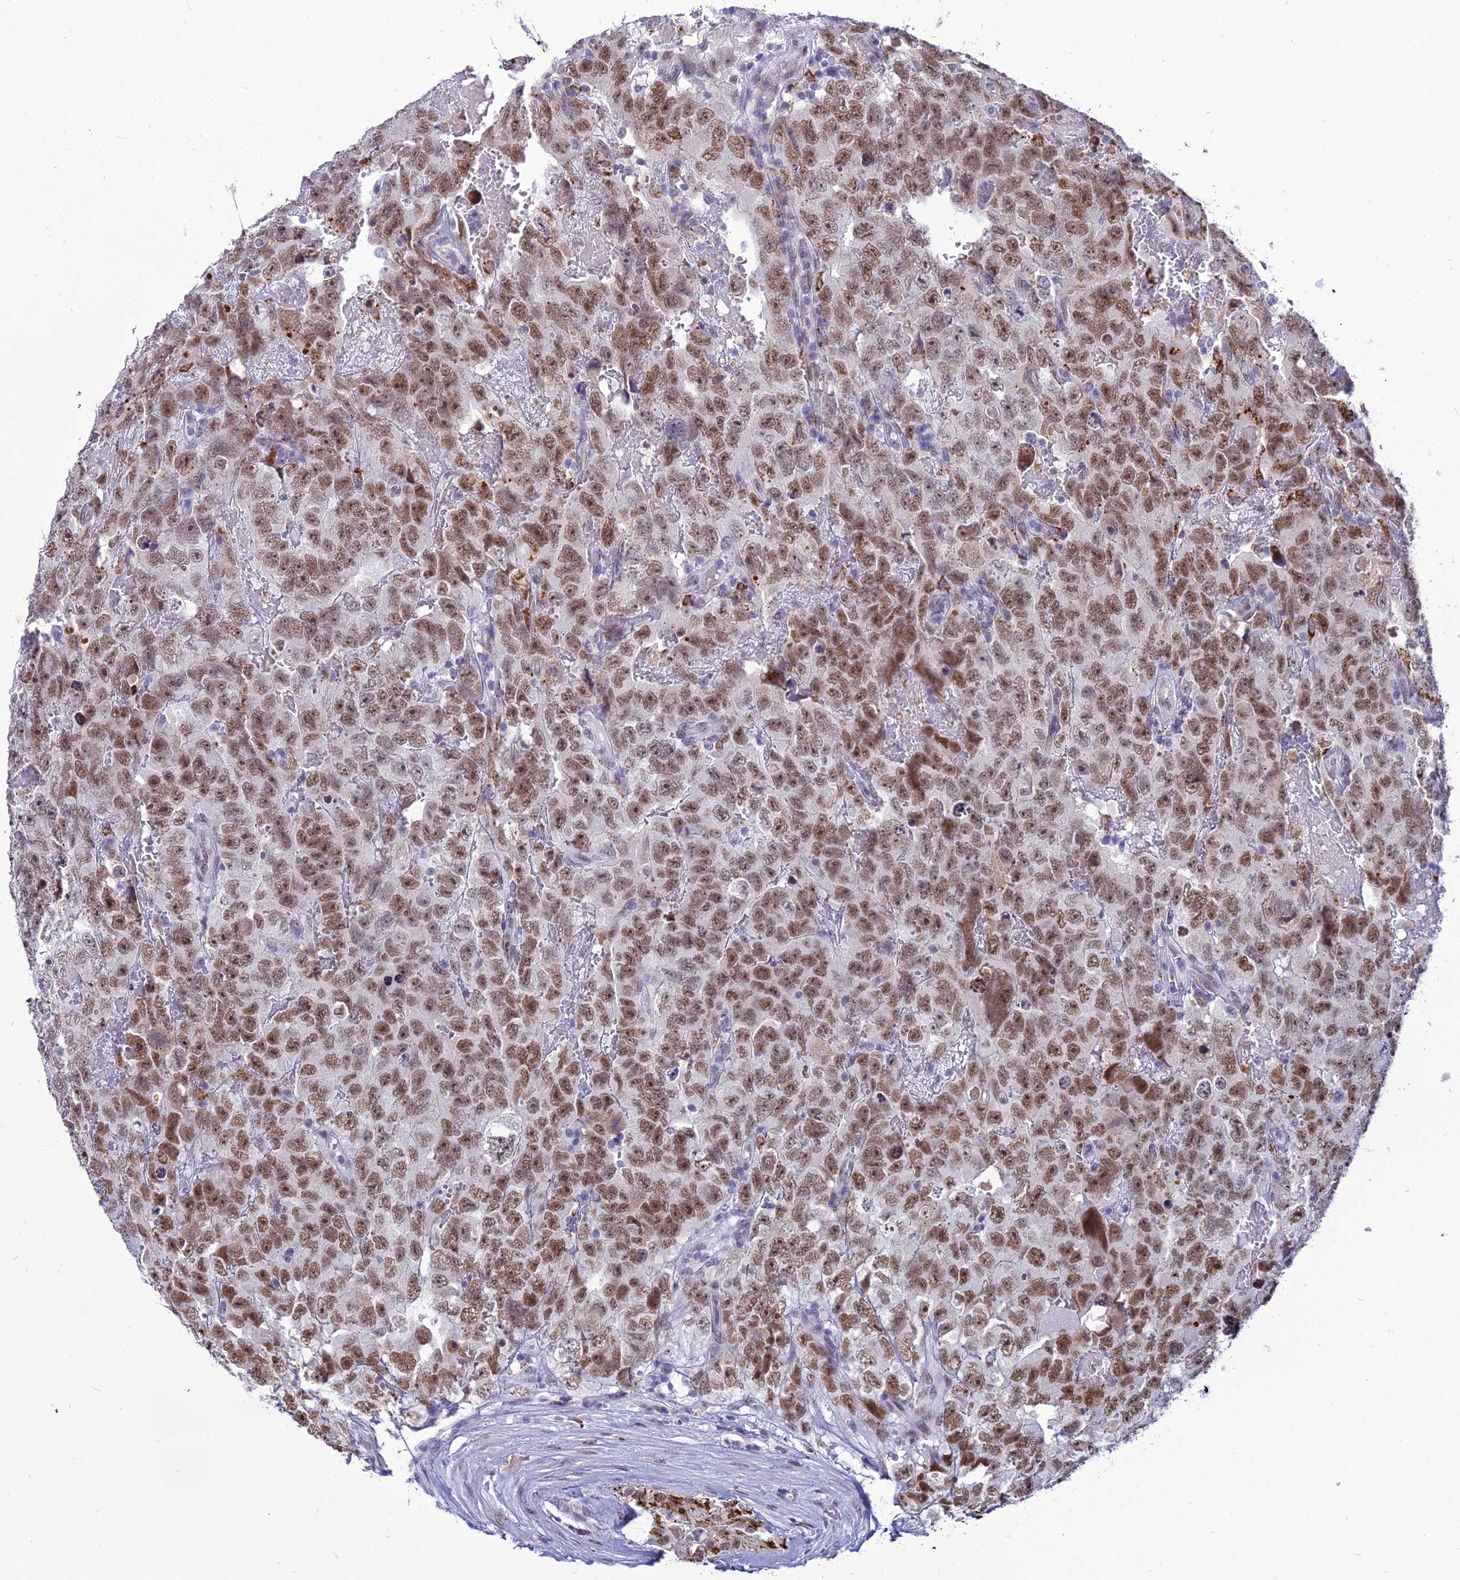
{"staining": {"intensity": "moderate", "quantity": ">75%", "location": "nuclear"}, "tissue": "testis cancer", "cell_type": "Tumor cells", "image_type": "cancer", "snomed": [{"axis": "morphology", "description": "Carcinoma, Embryonal, NOS"}, {"axis": "topography", "description": "Testis"}], "caption": "Tumor cells demonstrate medium levels of moderate nuclear staining in about >75% of cells in human testis cancer.", "gene": "C6orf163", "patient": {"sex": "male", "age": 45}}